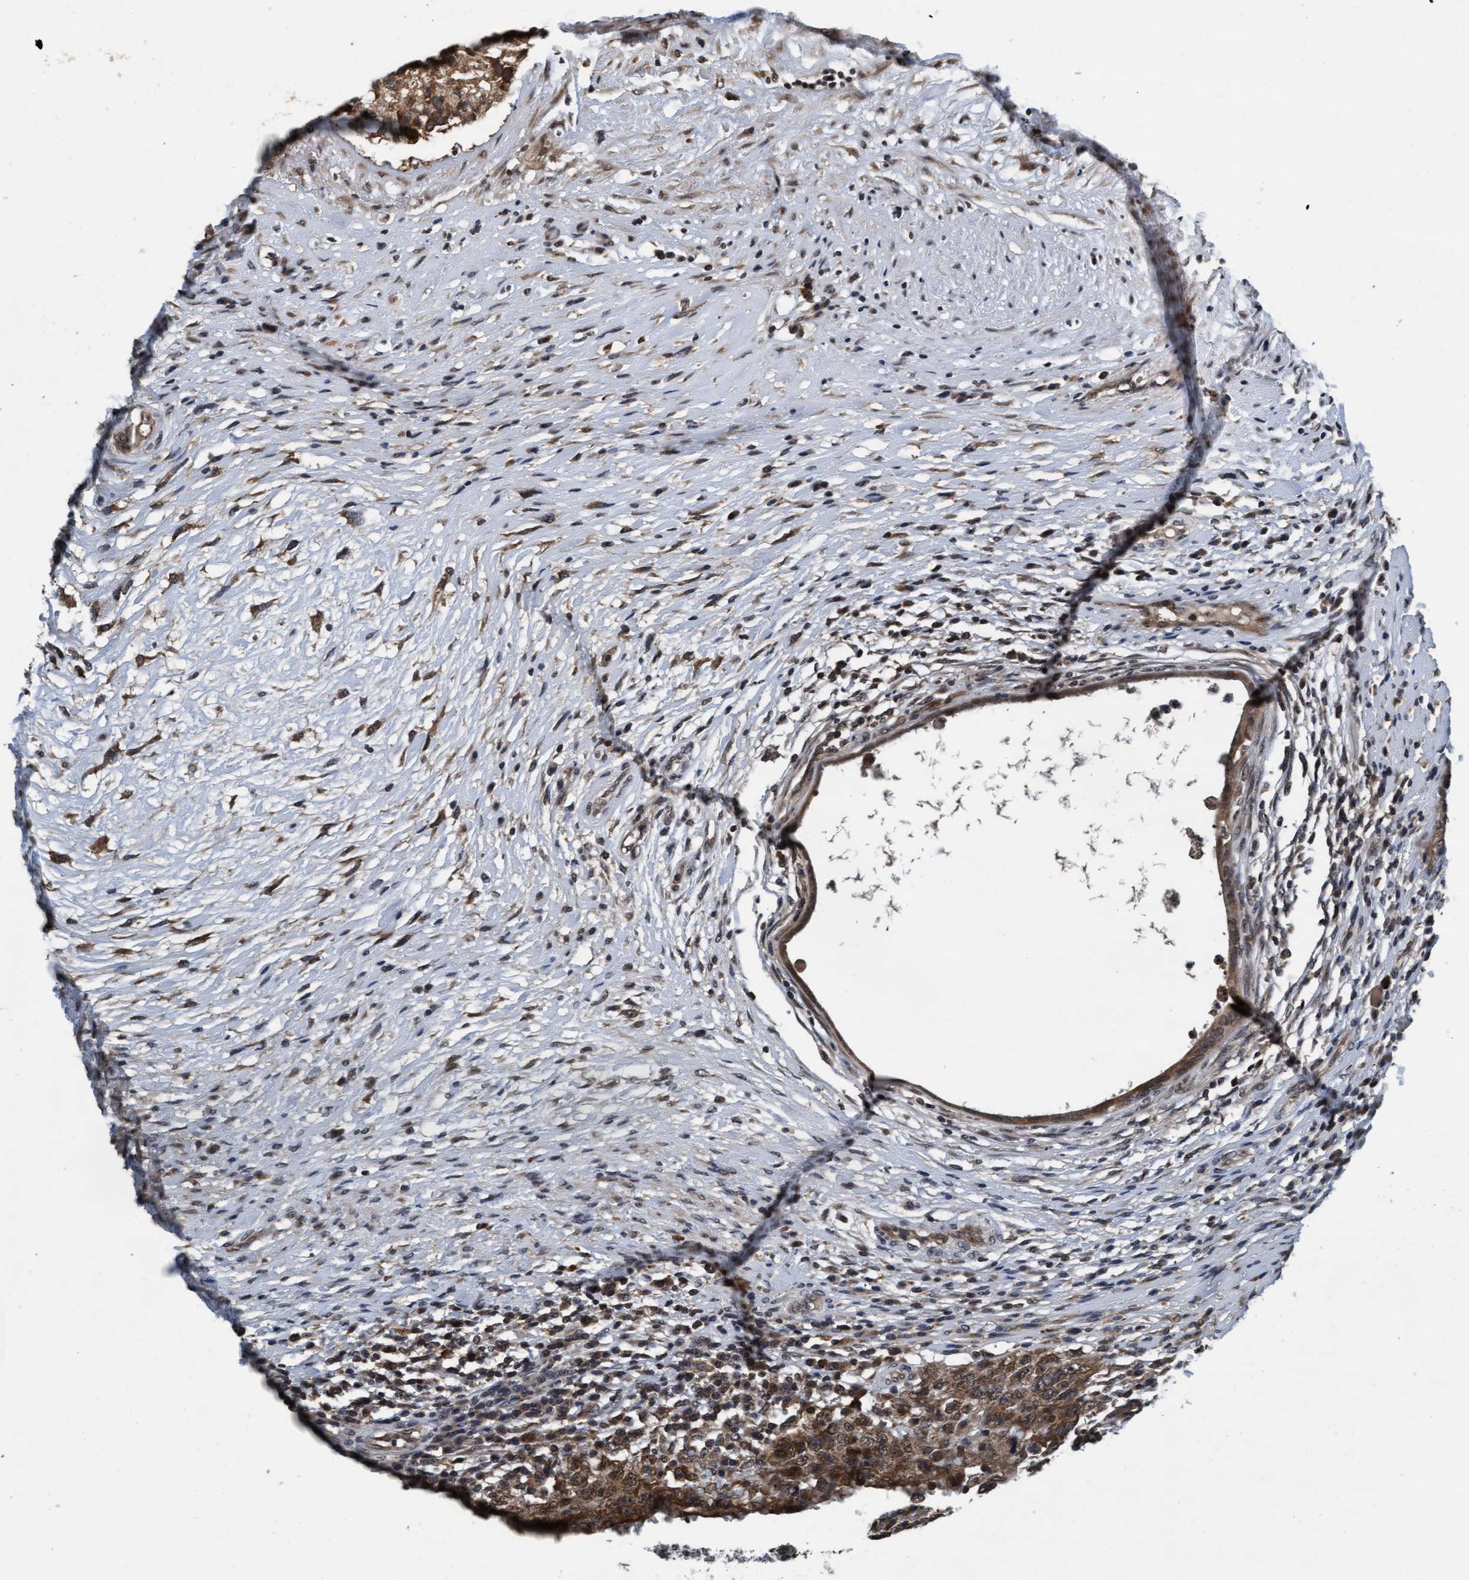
{"staining": {"intensity": "moderate", "quantity": ">75%", "location": "cytoplasmic/membranous,nuclear"}, "tissue": "testis cancer", "cell_type": "Tumor cells", "image_type": "cancer", "snomed": [{"axis": "morphology", "description": "Carcinoma, Embryonal, NOS"}, {"axis": "topography", "description": "Testis"}], "caption": "Immunohistochemical staining of human testis embryonal carcinoma exhibits medium levels of moderate cytoplasmic/membranous and nuclear positivity in about >75% of tumor cells. The staining is performed using DAB brown chromogen to label protein expression. The nuclei are counter-stained blue using hematoxylin.", "gene": "WASF1", "patient": {"sex": "male", "age": 26}}